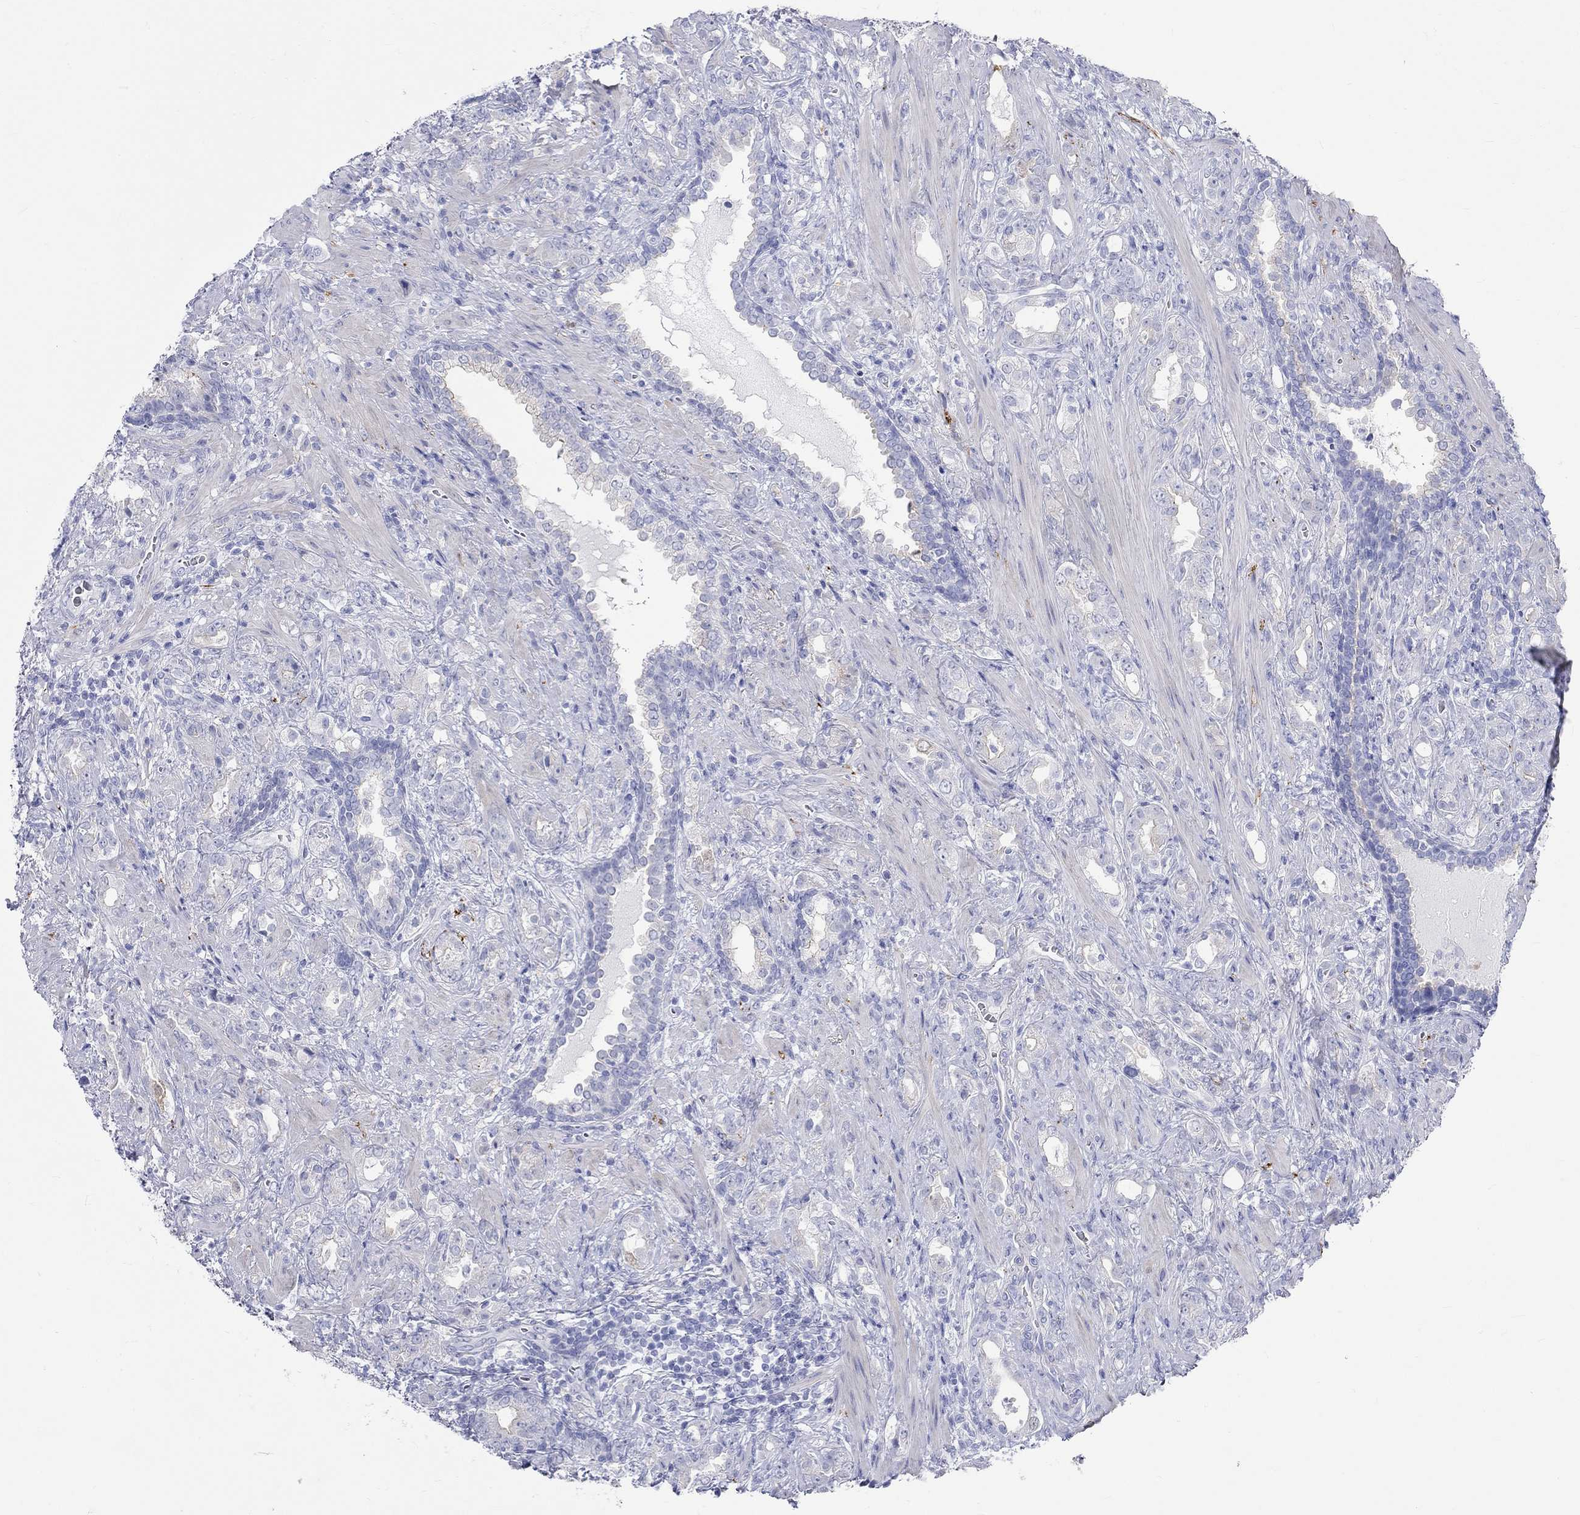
{"staining": {"intensity": "negative", "quantity": "none", "location": "none"}, "tissue": "prostate cancer", "cell_type": "Tumor cells", "image_type": "cancer", "snomed": [{"axis": "morphology", "description": "Adenocarcinoma, NOS"}, {"axis": "topography", "description": "Prostate"}], "caption": "Immunohistochemistry (IHC) photomicrograph of neoplastic tissue: human adenocarcinoma (prostate) stained with DAB (3,3'-diaminobenzidine) shows no significant protein expression in tumor cells.", "gene": "SPATA9", "patient": {"sex": "male", "age": 57}}